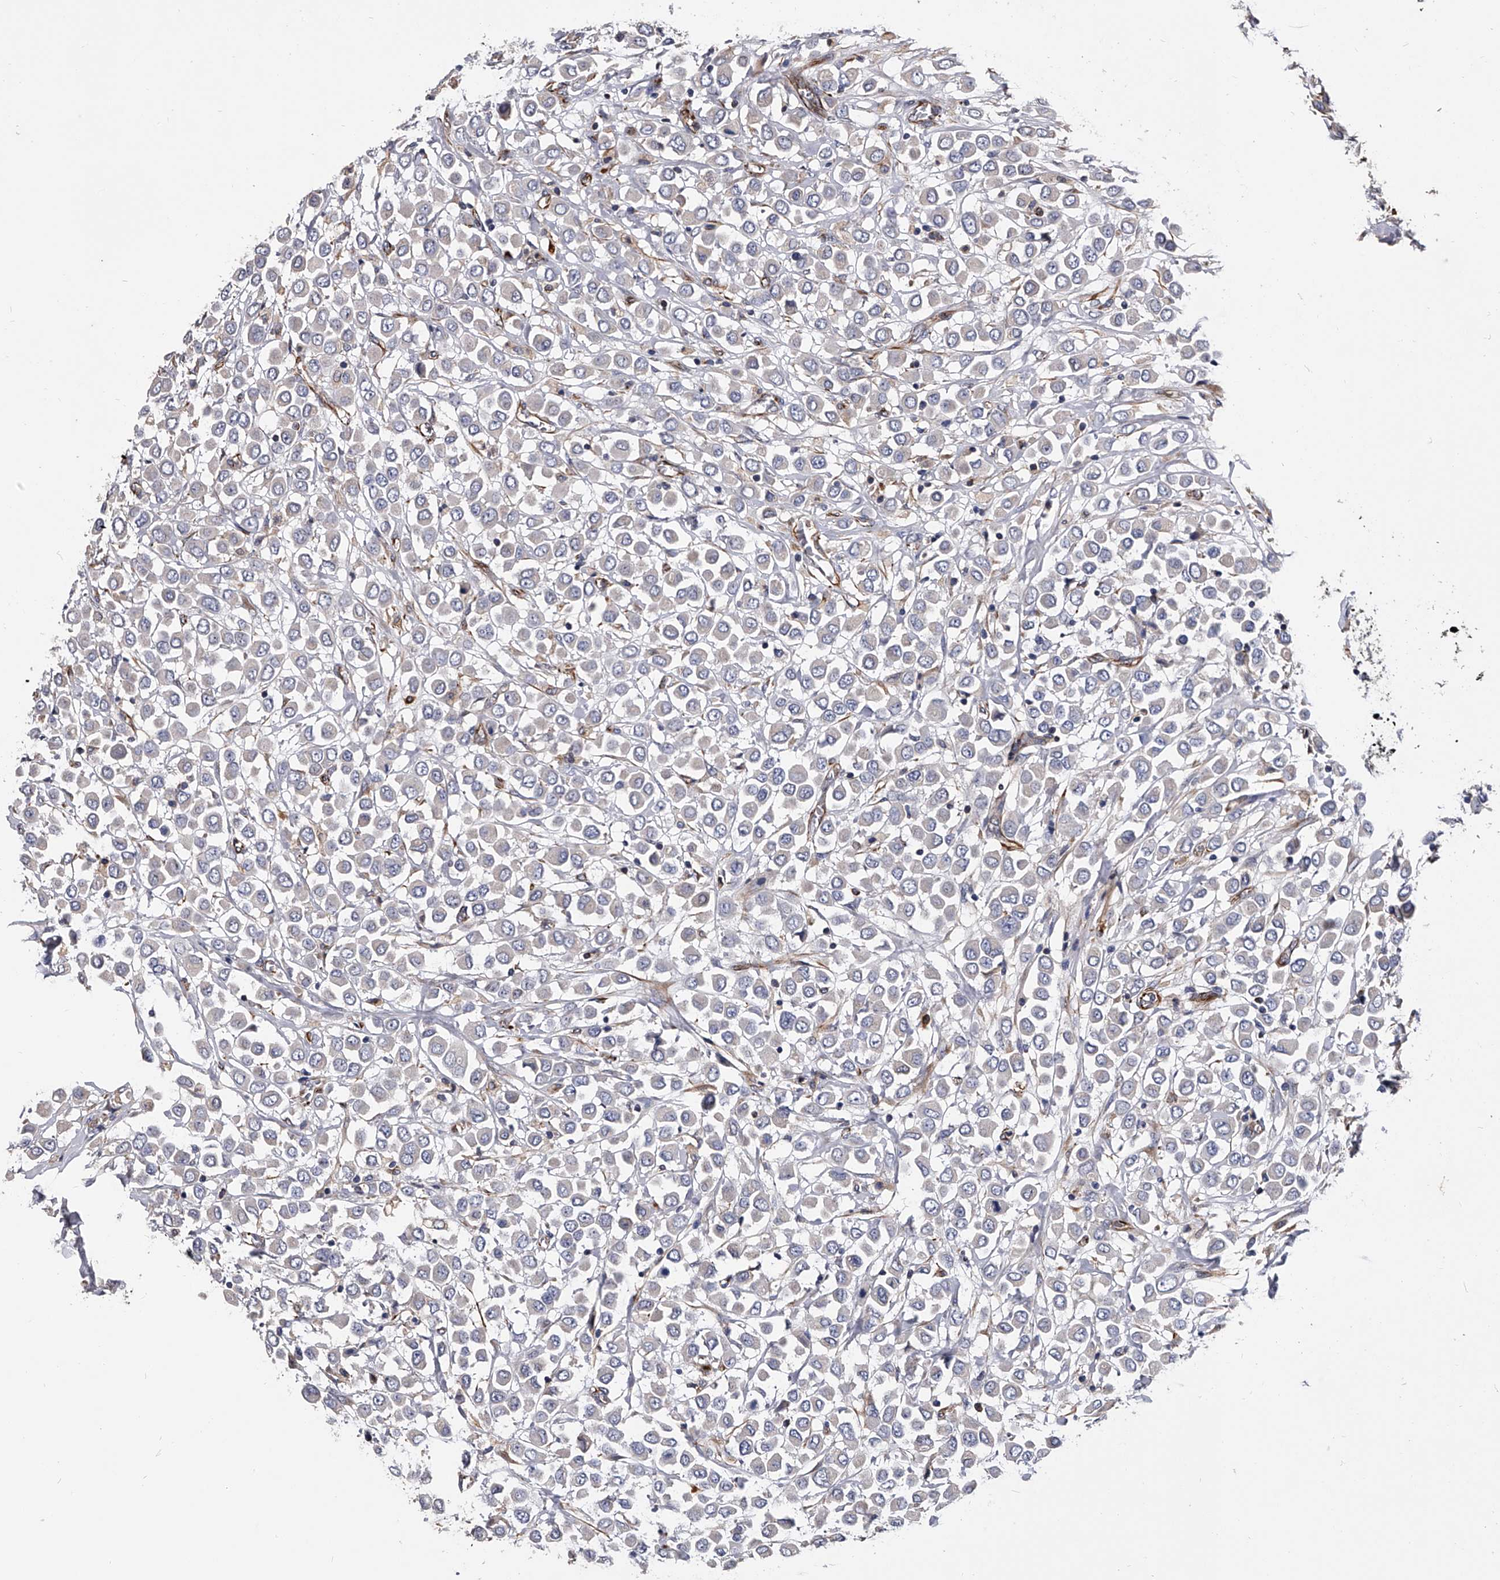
{"staining": {"intensity": "negative", "quantity": "none", "location": "none"}, "tissue": "breast cancer", "cell_type": "Tumor cells", "image_type": "cancer", "snomed": [{"axis": "morphology", "description": "Duct carcinoma"}, {"axis": "topography", "description": "Breast"}], "caption": "Protein analysis of breast cancer (invasive ductal carcinoma) displays no significant expression in tumor cells. (DAB (3,3'-diaminobenzidine) immunohistochemistry visualized using brightfield microscopy, high magnification).", "gene": "EFCAB7", "patient": {"sex": "female", "age": 61}}